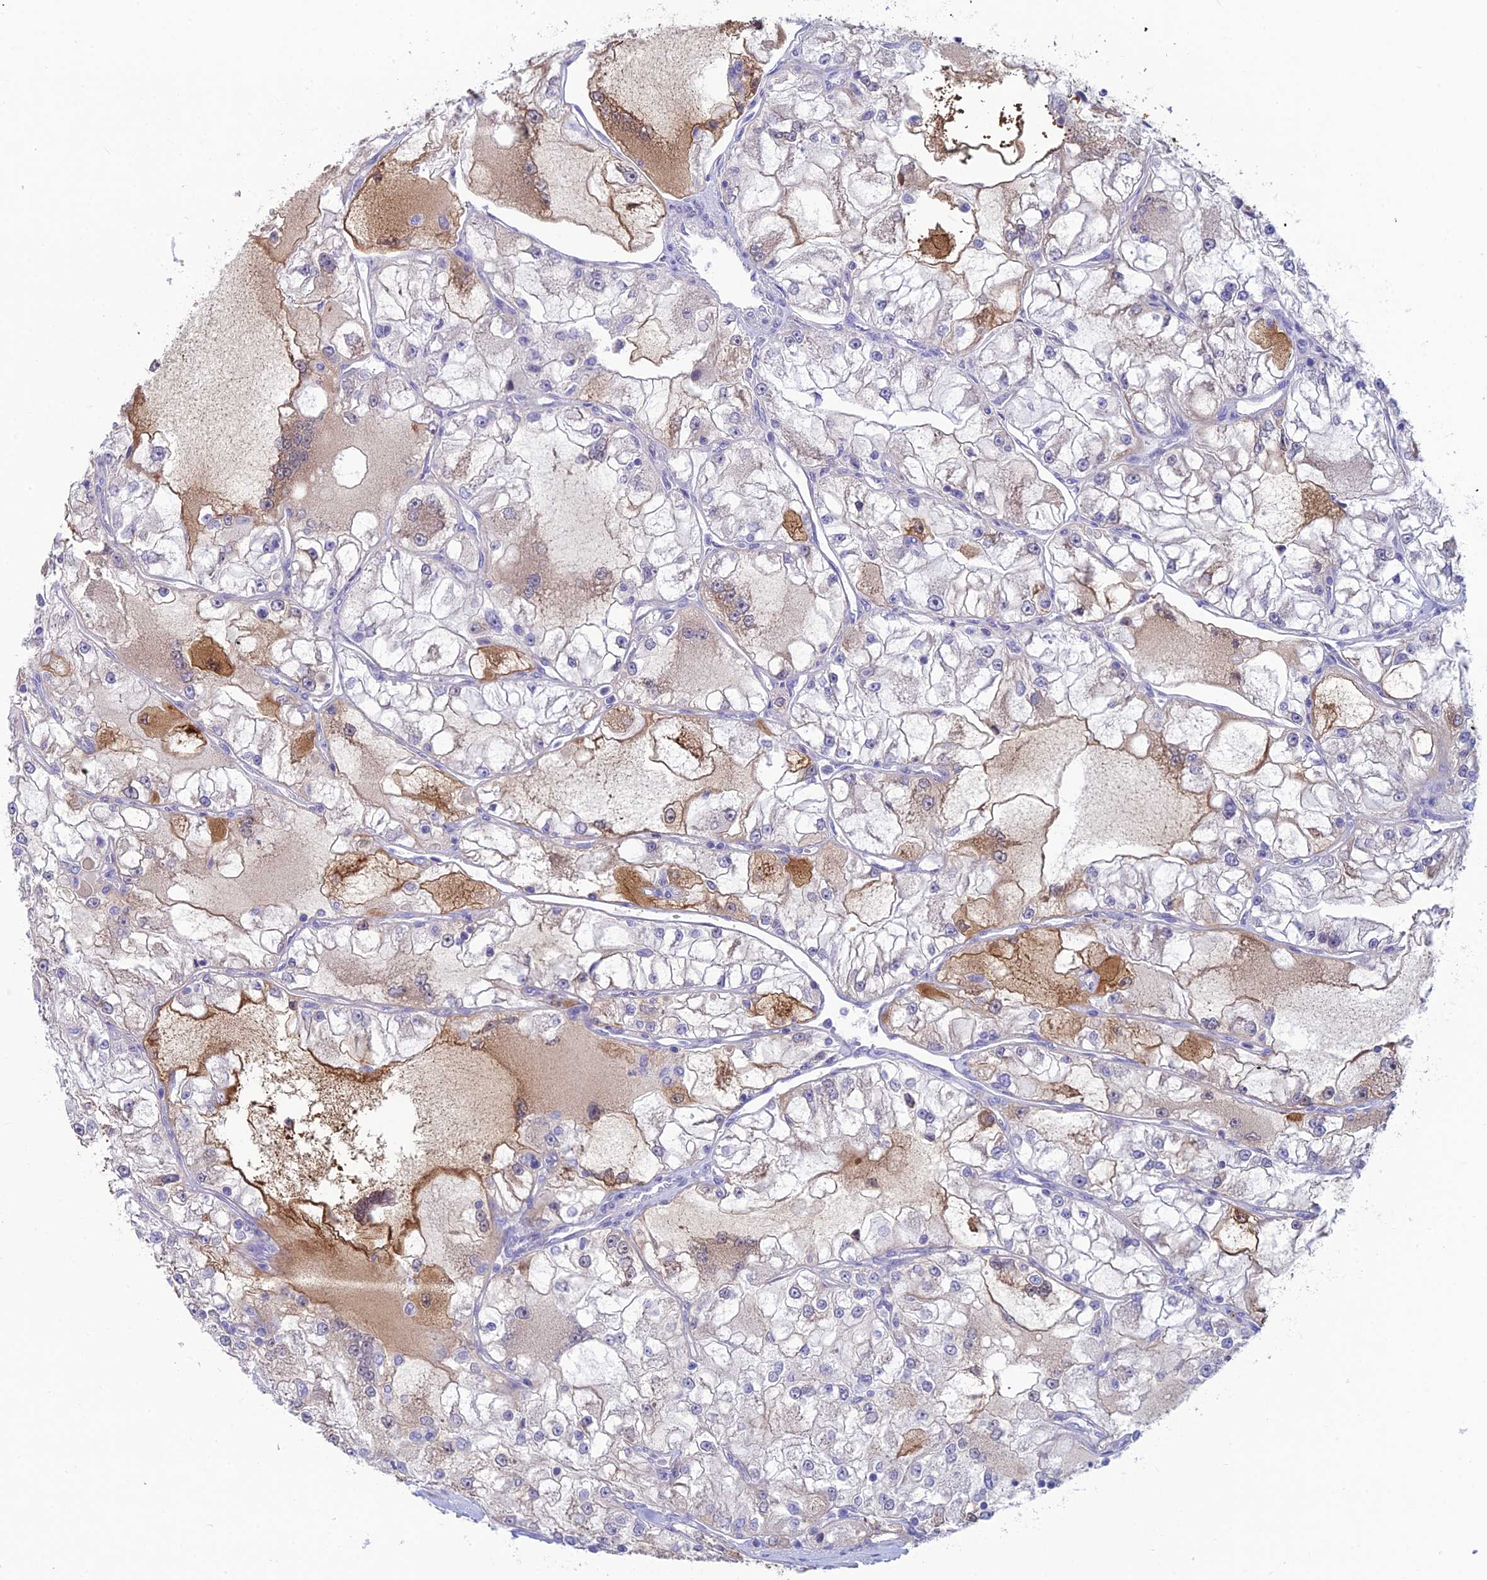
{"staining": {"intensity": "moderate", "quantity": "<25%", "location": "cytoplasmic/membranous"}, "tissue": "renal cancer", "cell_type": "Tumor cells", "image_type": "cancer", "snomed": [{"axis": "morphology", "description": "Adenocarcinoma, NOS"}, {"axis": "topography", "description": "Kidney"}], "caption": "Tumor cells show low levels of moderate cytoplasmic/membranous expression in about <25% of cells in human renal adenocarcinoma.", "gene": "XPO7", "patient": {"sex": "female", "age": 72}}